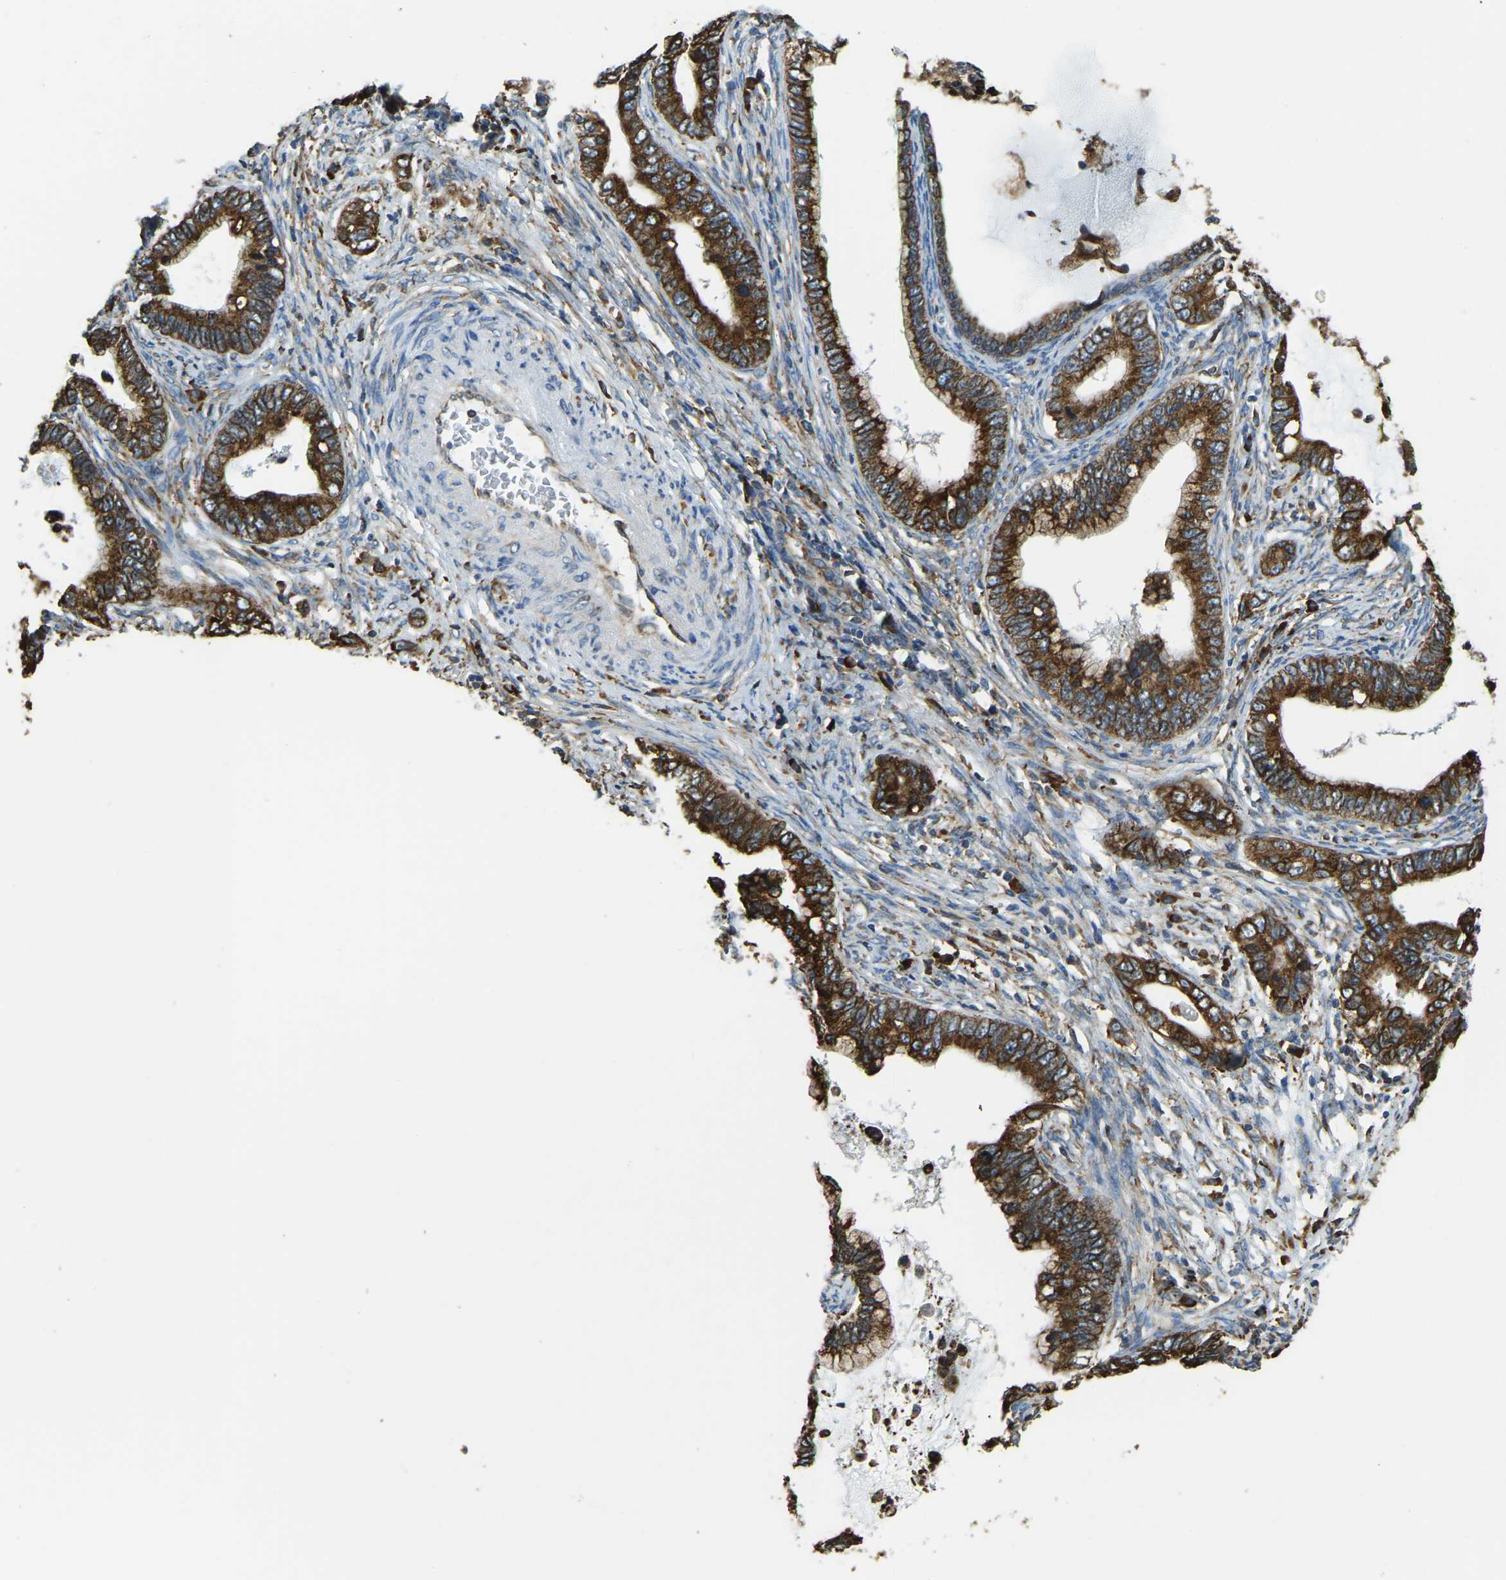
{"staining": {"intensity": "strong", "quantity": ">75%", "location": "cytoplasmic/membranous"}, "tissue": "cervical cancer", "cell_type": "Tumor cells", "image_type": "cancer", "snomed": [{"axis": "morphology", "description": "Adenocarcinoma, NOS"}, {"axis": "topography", "description": "Cervix"}], "caption": "An image showing strong cytoplasmic/membranous staining in about >75% of tumor cells in cervical cancer (adenocarcinoma), as visualized by brown immunohistochemical staining.", "gene": "RNF115", "patient": {"sex": "female", "age": 44}}